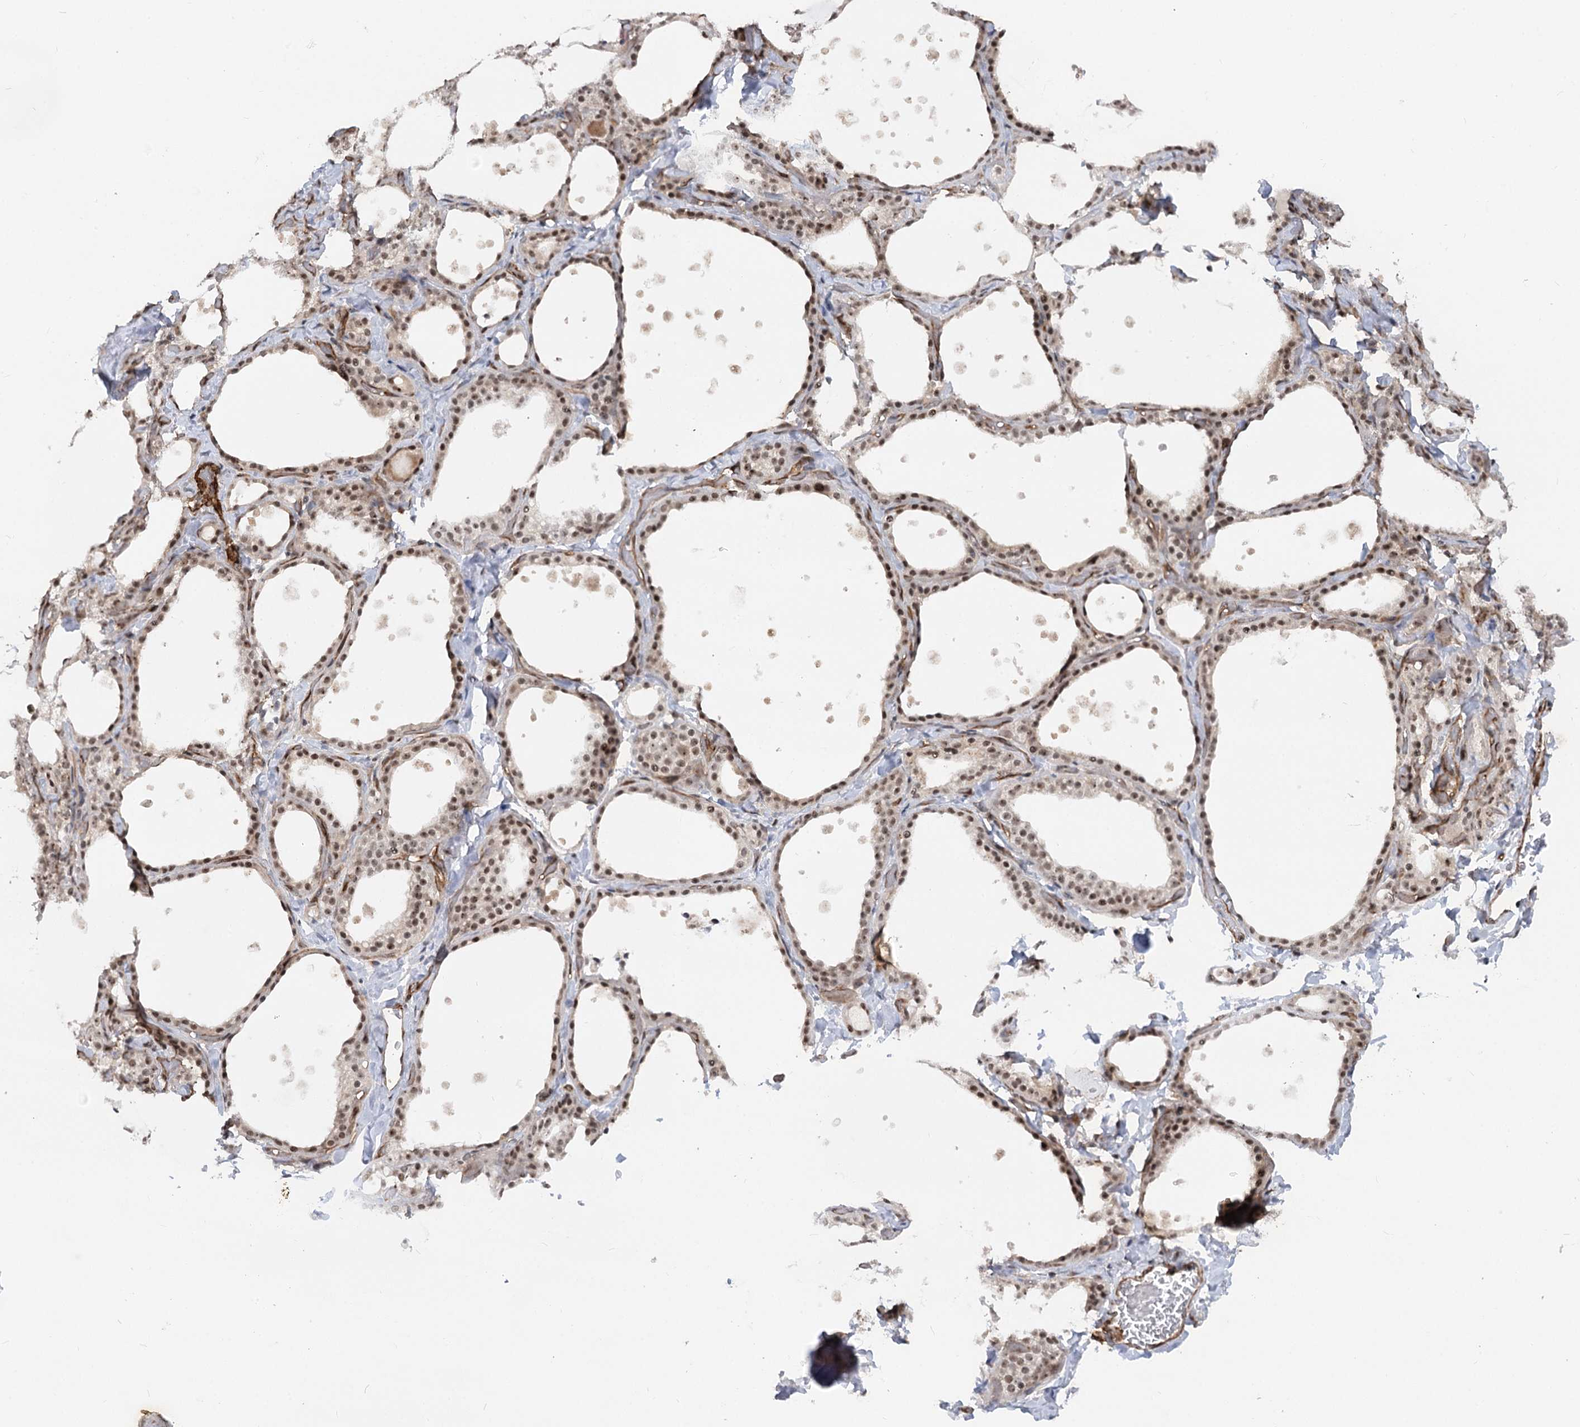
{"staining": {"intensity": "moderate", "quantity": ">75%", "location": "cytoplasmic/membranous,nuclear"}, "tissue": "thyroid gland", "cell_type": "Glandular cells", "image_type": "normal", "snomed": [{"axis": "morphology", "description": "Normal tissue, NOS"}, {"axis": "topography", "description": "Thyroid gland"}], "caption": "Protein staining displays moderate cytoplasmic/membranous,nuclear expression in about >75% of glandular cells in normal thyroid gland.", "gene": "GNL3L", "patient": {"sex": "female", "age": 44}}